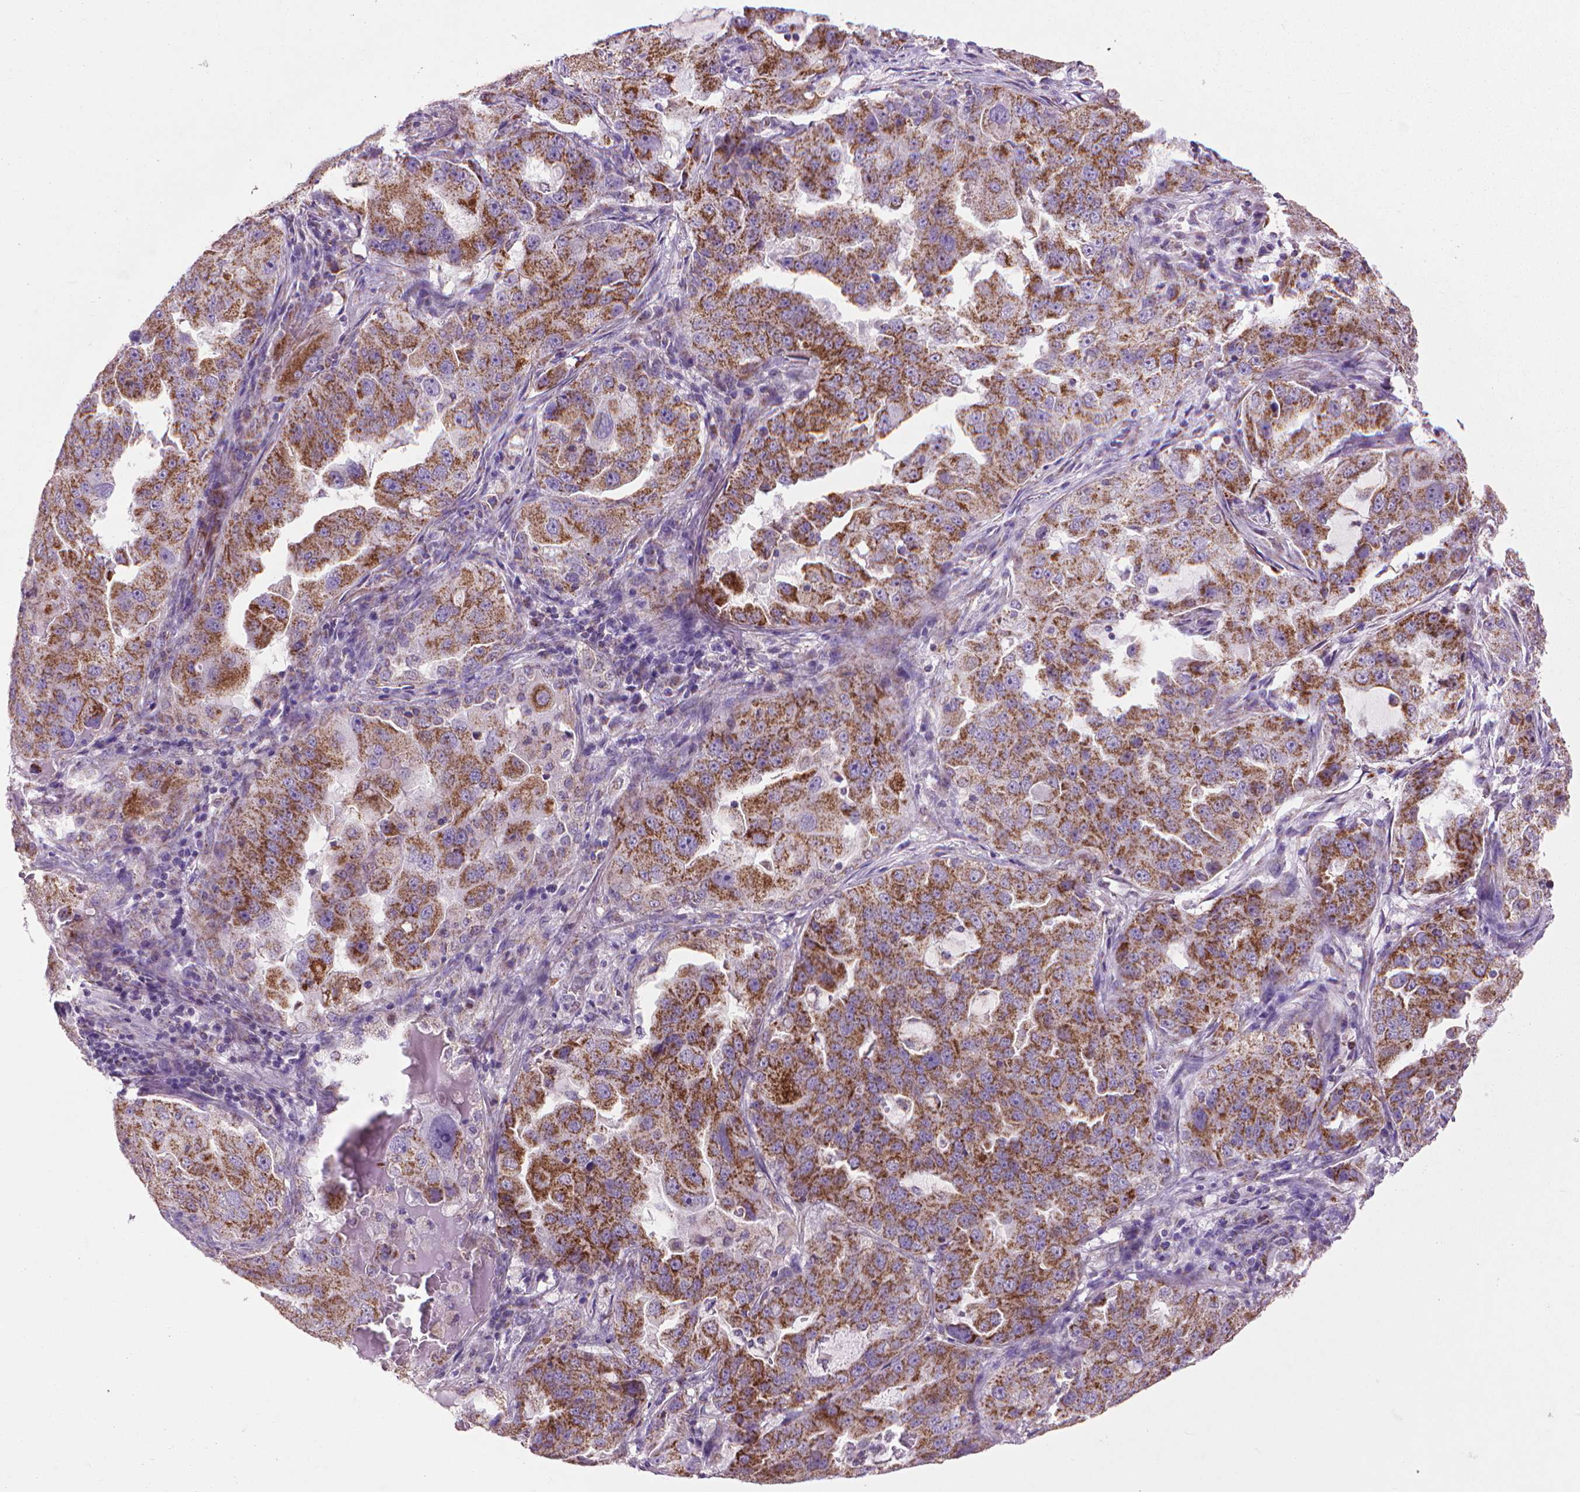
{"staining": {"intensity": "strong", "quantity": ">75%", "location": "cytoplasmic/membranous"}, "tissue": "lung cancer", "cell_type": "Tumor cells", "image_type": "cancer", "snomed": [{"axis": "morphology", "description": "Adenocarcinoma, NOS"}, {"axis": "topography", "description": "Lung"}], "caption": "High-magnification brightfield microscopy of lung cancer stained with DAB (brown) and counterstained with hematoxylin (blue). tumor cells exhibit strong cytoplasmic/membranous expression is appreciated in approximately>75% of cells.", "gene": "VDAC1", "patient": {"sex": "female", "age": 61}}